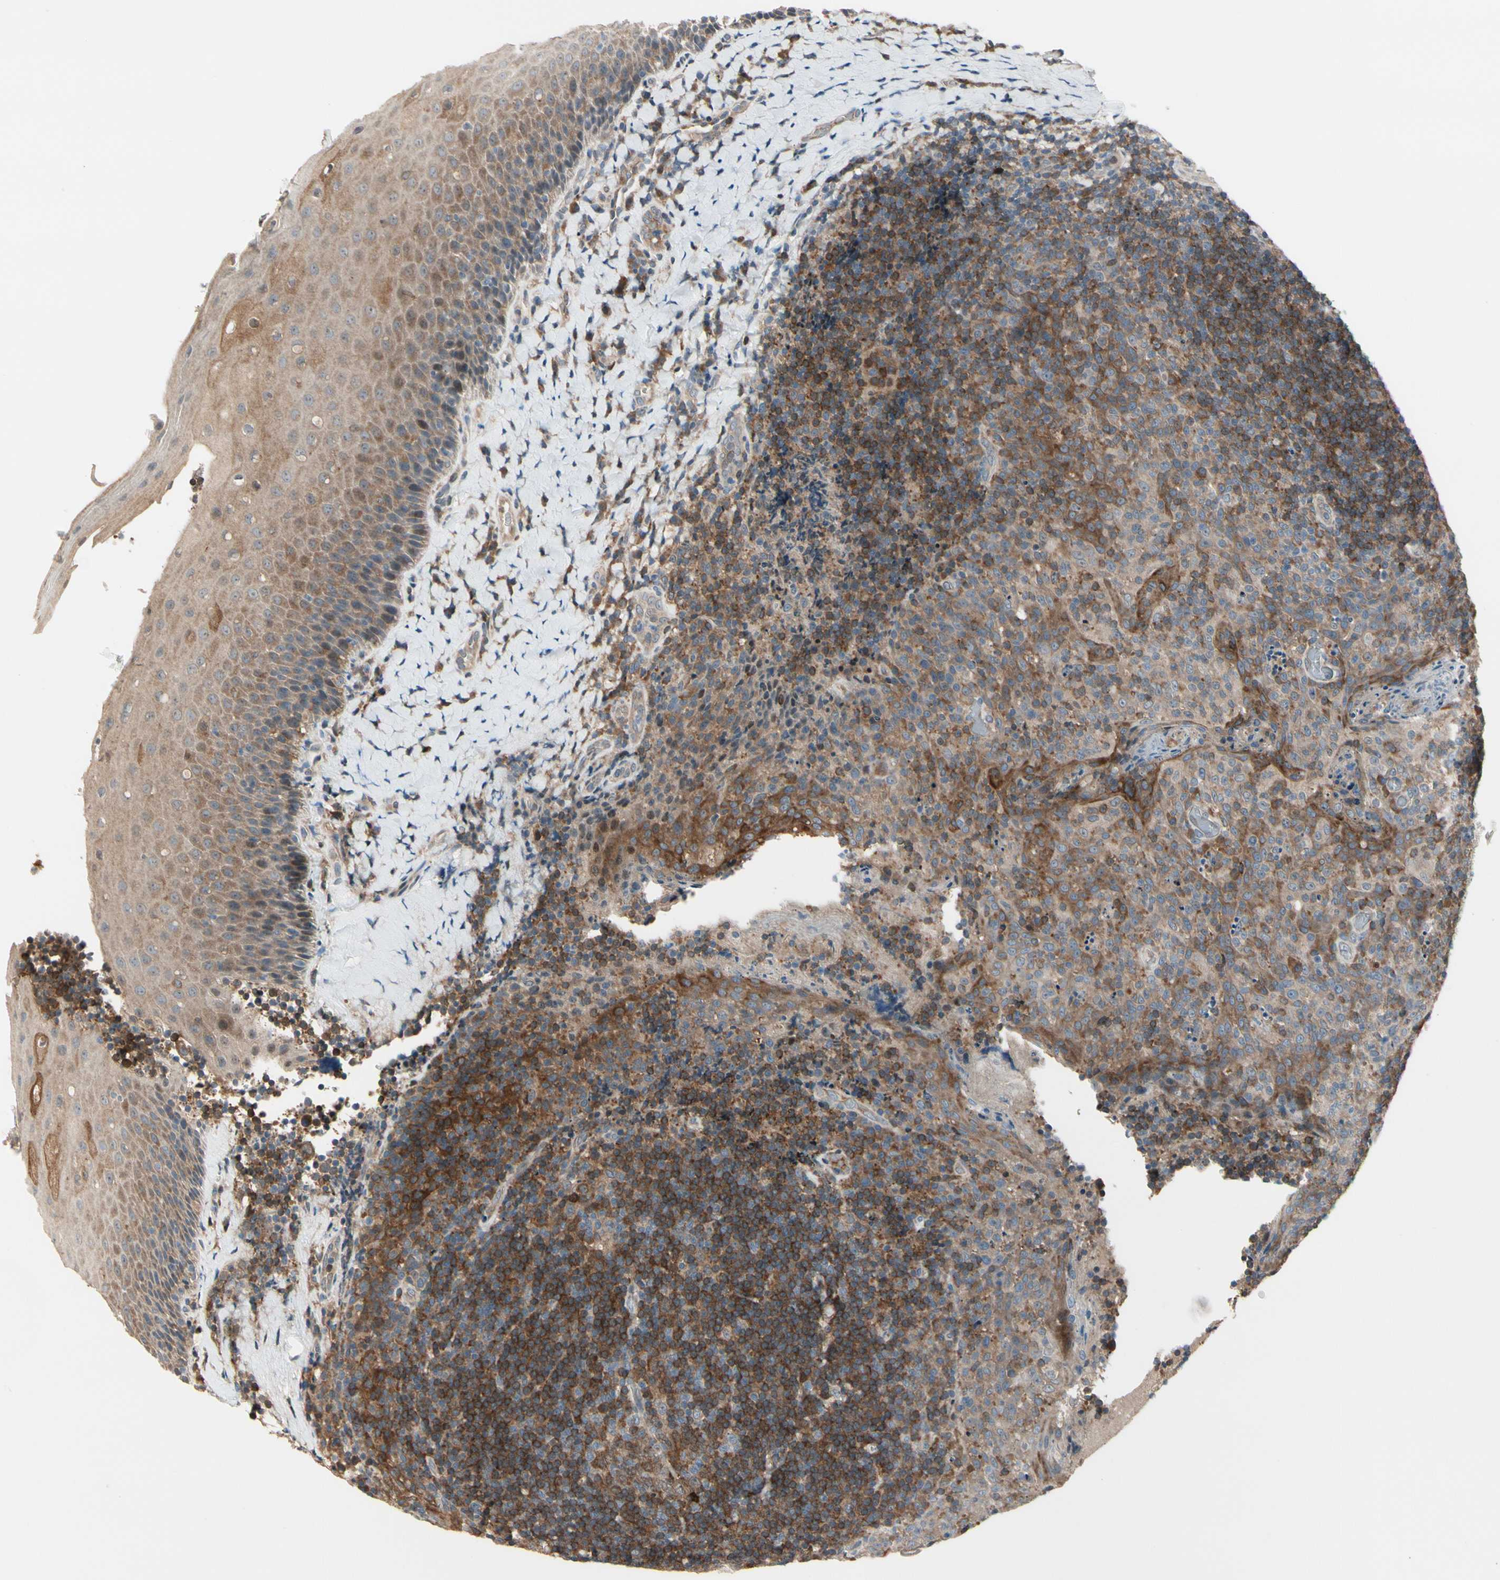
{"staining": {"intensity": "moderate", "quantity": ">75%", "location": "cytoplasmic/membranous"}, "tissue": "tonsil", "cell_type": "Germinal center cells", "image_type": "normal", "snomed": [{"axis": "morphology", "description": "Normal tissue, NOS"}, {"axis": "topography", "description": "Tonsil"}], "caption": "Unremarkable tonsil was stained to show a protein in brown. There is medium levels of moderate cytoplasmic/membranous staining in approximately >75% of germinal center cells. Immunohistochemistry stains the protein of interest in brown and the nuclei are stained blue.", "gene": "SNX29", "patient": {"sex": "male", "age": 17}}